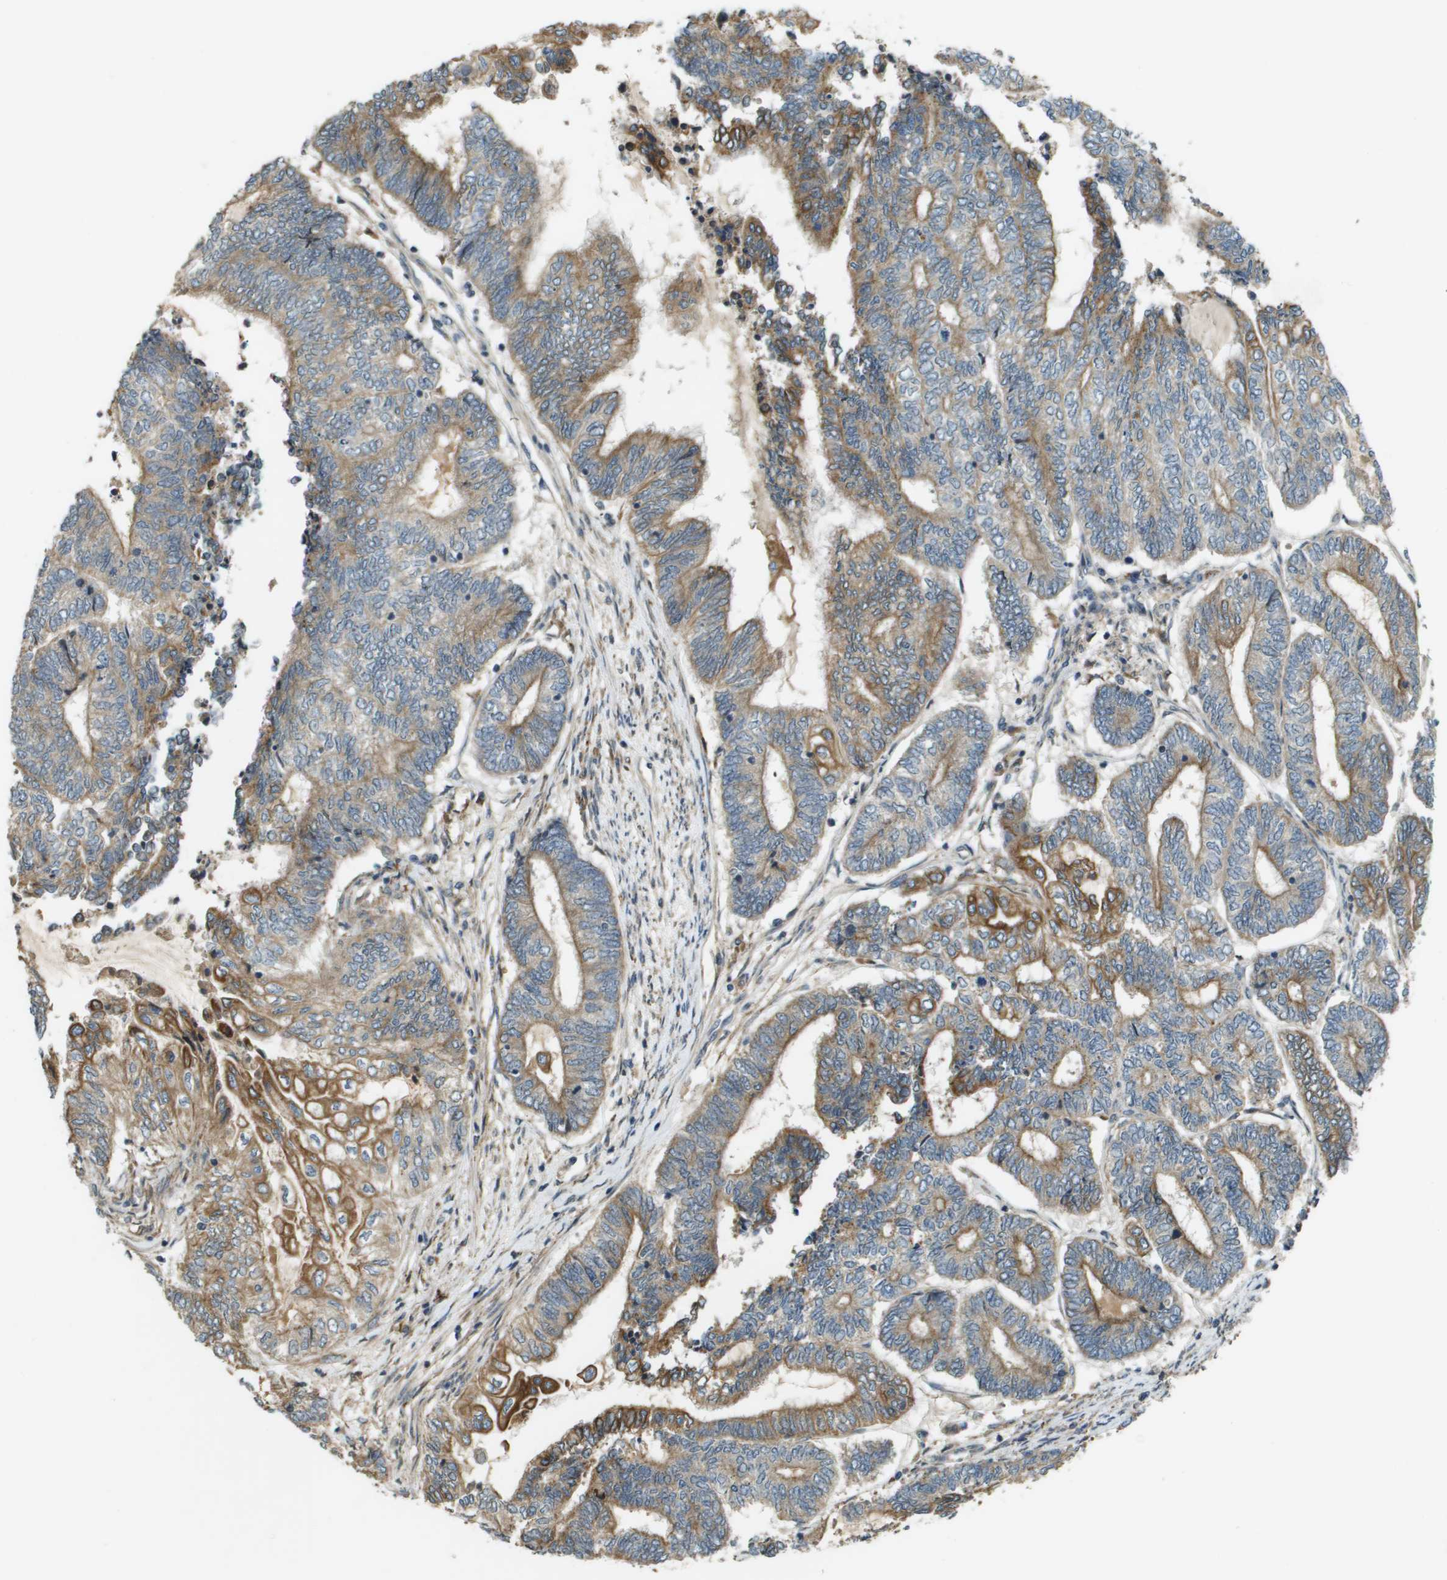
{"staining": {"intensity": "moderate", "quantity": ">75%", "location": "cytoplasmic/membranous"}, "tissue": "endometrial cancer", "cell_type": "Tumor cells", "image_type": "cancer", "snomed": [{"axis": "morphology", "description": "Adenocarcinoma, NOS"}, {"axis": "topography", "description": "Uterus"}, {"axis": "topography", "description": "Endometrium"}], "caption": "Adenocarcinoma (endometrial) stained for a protein displays moderate cytoplasmic/membranous positivity in tumor cells.", "gene": "CDKN2C", "patient": {"sex": "female", "age": 70}}